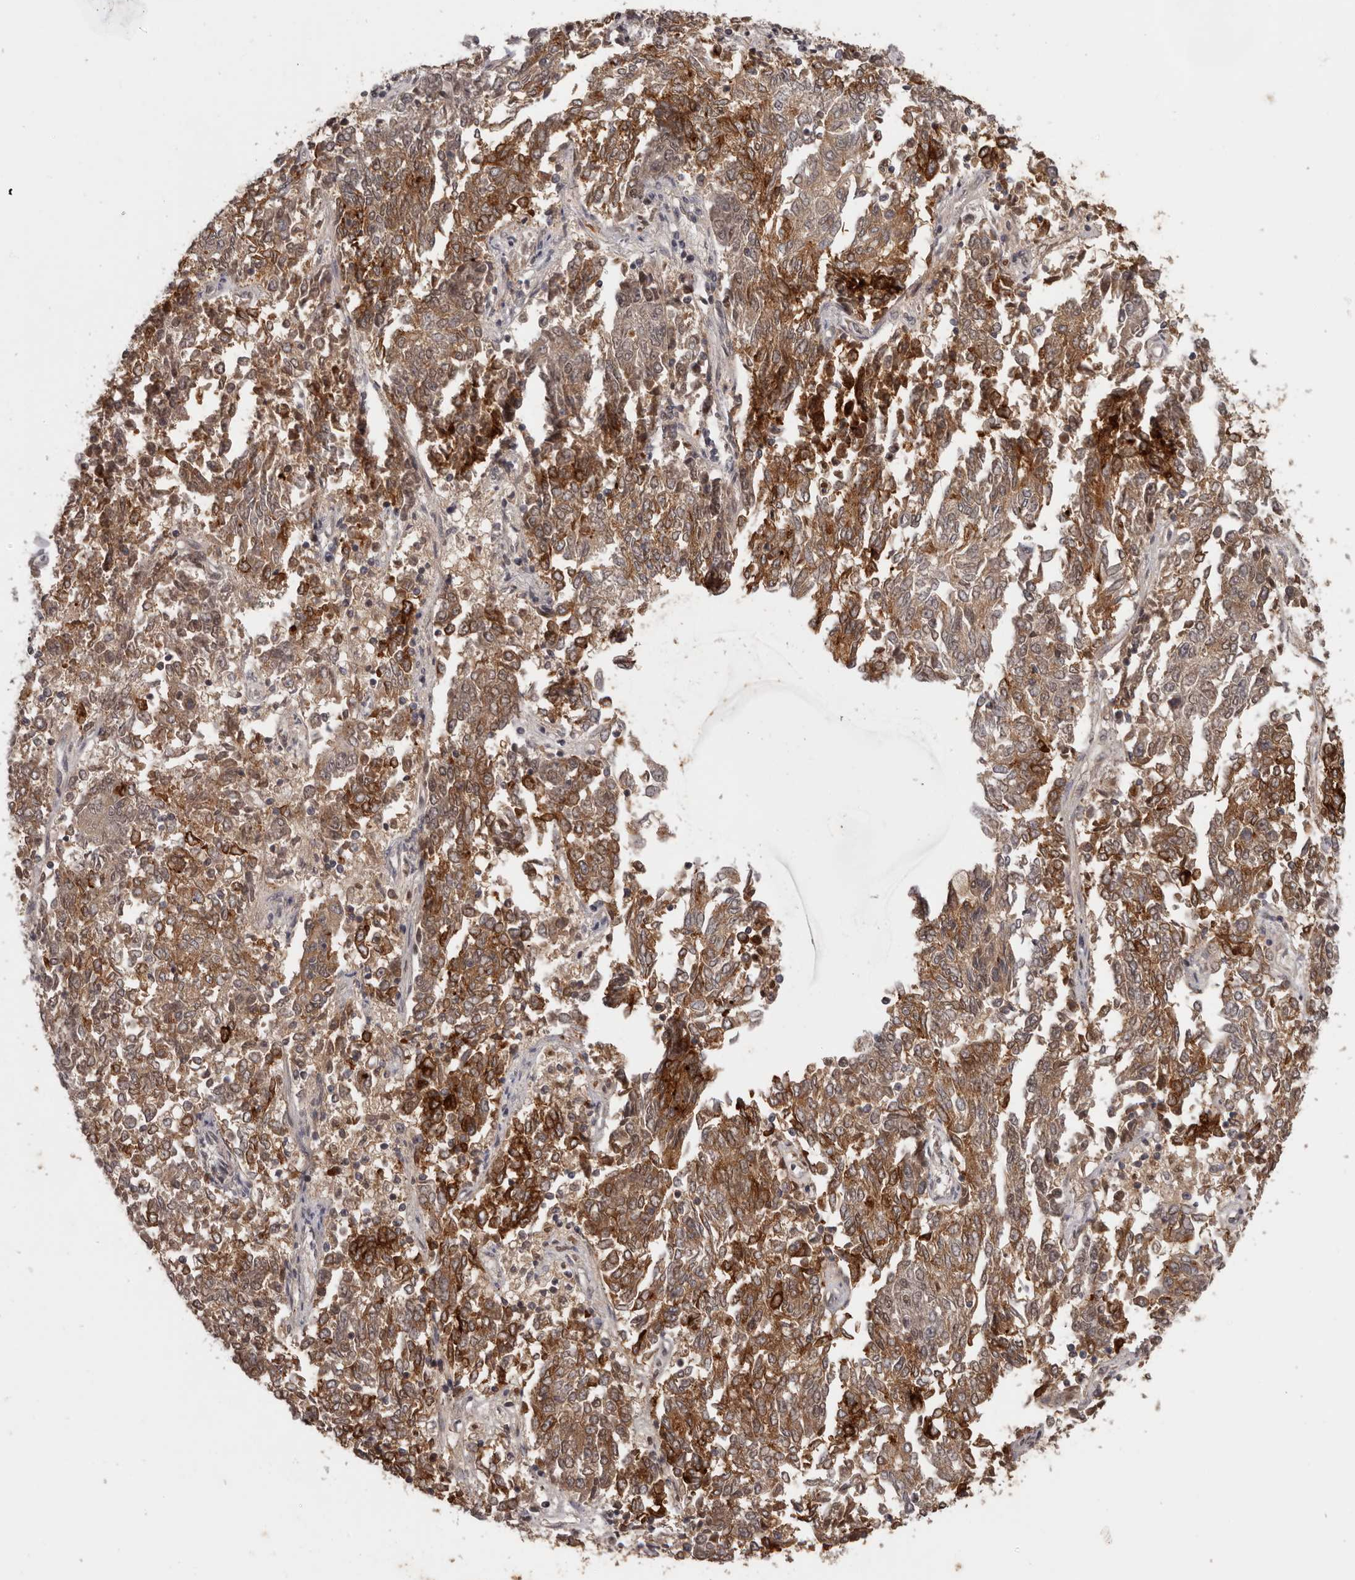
{"staining": {"intensity": "strong", "quantity": ">75%", "location": "cytoplasmic/membranous"}, "tissue": "endometrial cancer", "cell_type": "Tumor cells", "image_type": "cancer", "snomed": [{"axis": "morphology", "description": "Adenocarcinoma, NOS"}, {"axis": "topography", "description": "Endometrium"}], "caption": "Immunohistochemistry micrograph of human endometrial cancer (adenocarcinoma) stained for a protein (brown), which reveals high levels of strong cytoplasmic/membranous positivity in about >75% of tumor cells.", "gene": "TBX5", "patient": {"sex": "female", "age": 80}}